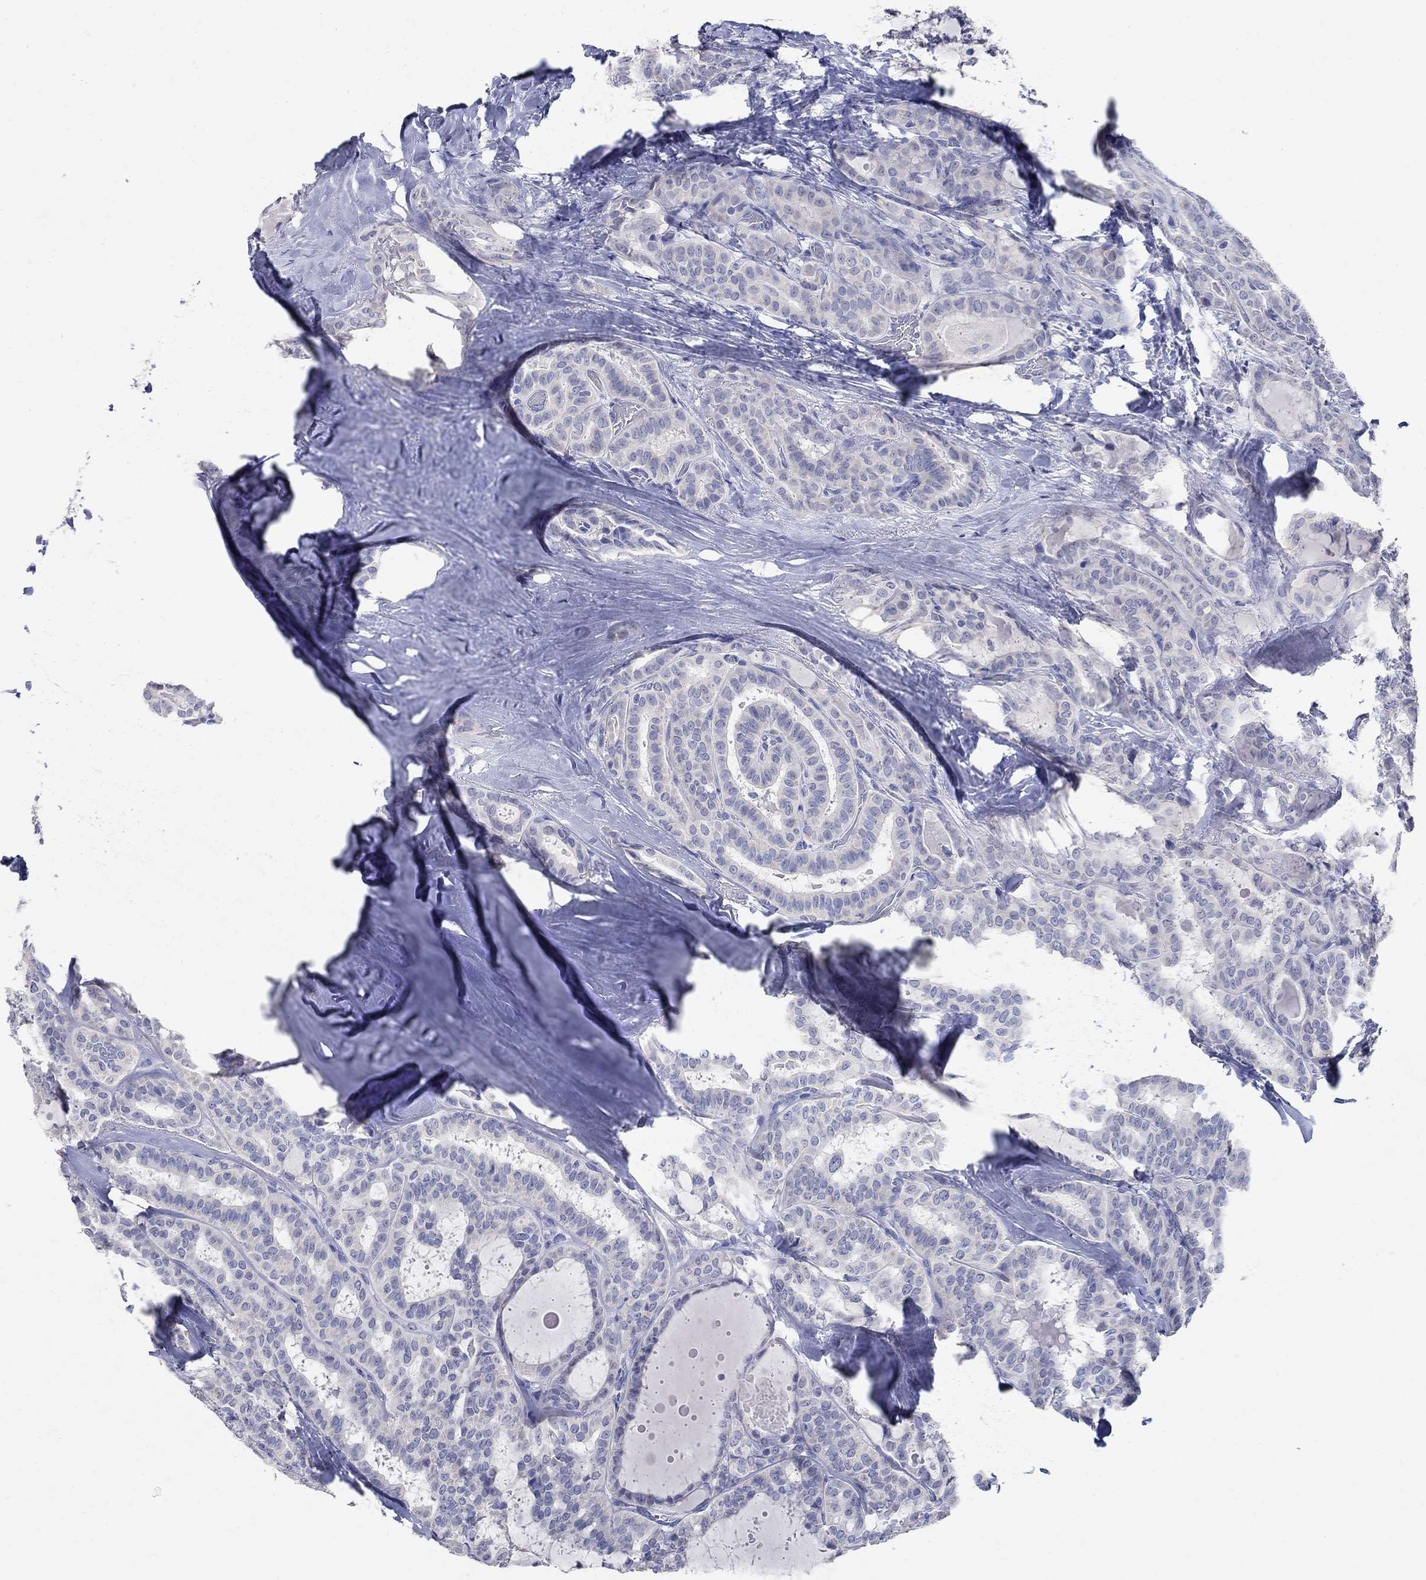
{"staining": {"intensity": "negative", "quantity": "none", "location": "none"}, "tissue": "thyroid cancer", "cell_type": "Tumor cells", "image_type": "cancer", "snomed": [{"axis": "morphology", "description": "Papillary adenocarcinoma, NOS"}, {"axis": "topography", "description": "Thyroid gland"}], "caption": "This is an immunohistochemistry micrograph of thyroid papillary adenocarcinoma. There is no positivity in tumor cells.", "gene": "SOX2", "patient": {"sex": "female", "age": 39}}